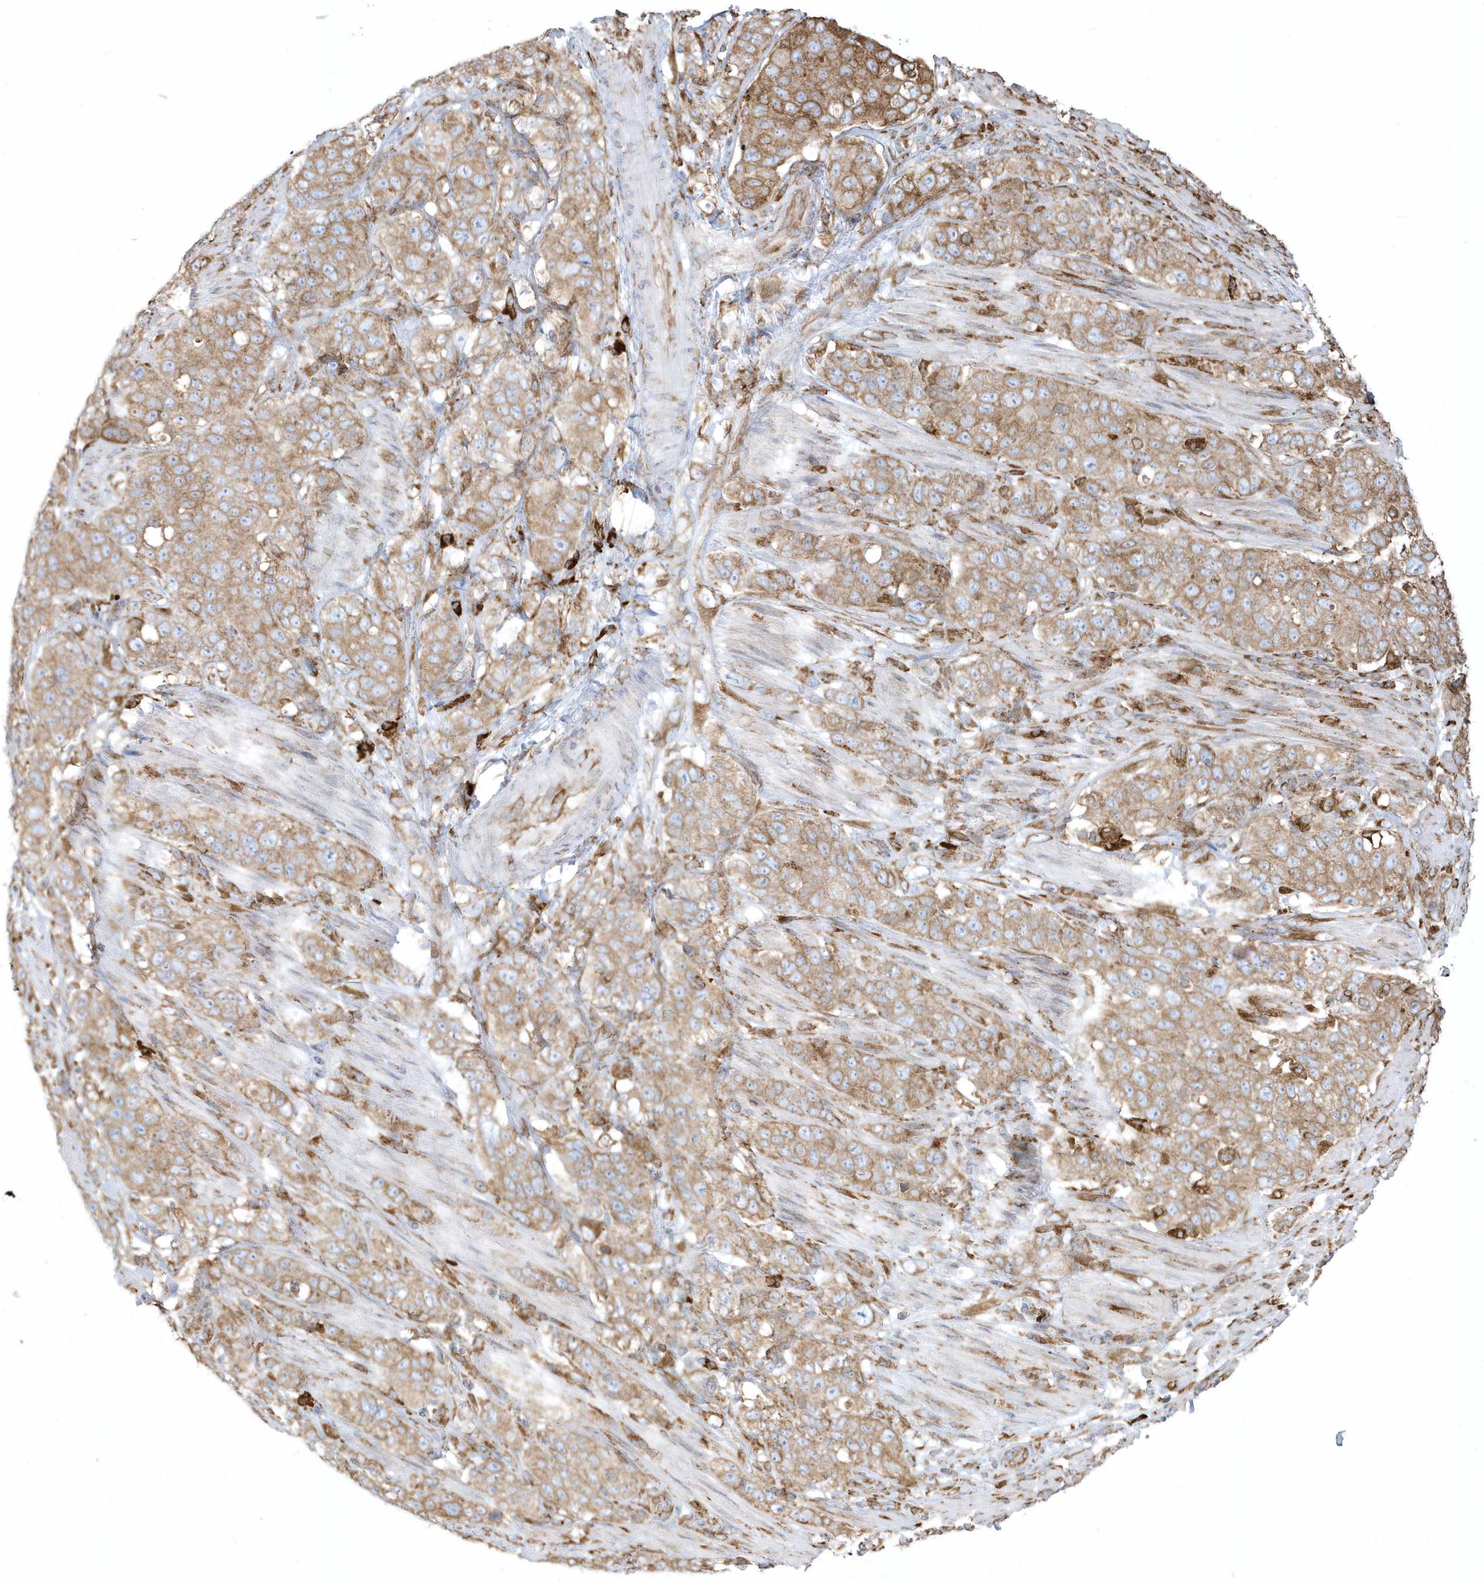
{"staining": {"intensity": "moderate", "quantity": ">75%", "location": "cytoplasmic/membranous"}, "tissue": "stomach cancer", "cell_type": "Tumor cells", "image_type": "cancer", "snomed": [{"axis": "morphology", "description": "Adenocarcinoma, NOS"}, {"axis": "topography", "description": "Stomach"}], "caption": "A micrograph of human stomach cancer stained for a protein displays moderate cytoplasmic/membranous brown staining in tumor cells.", "gene": "PDIA6", "patient": {"sex": "male", "age": 48}}